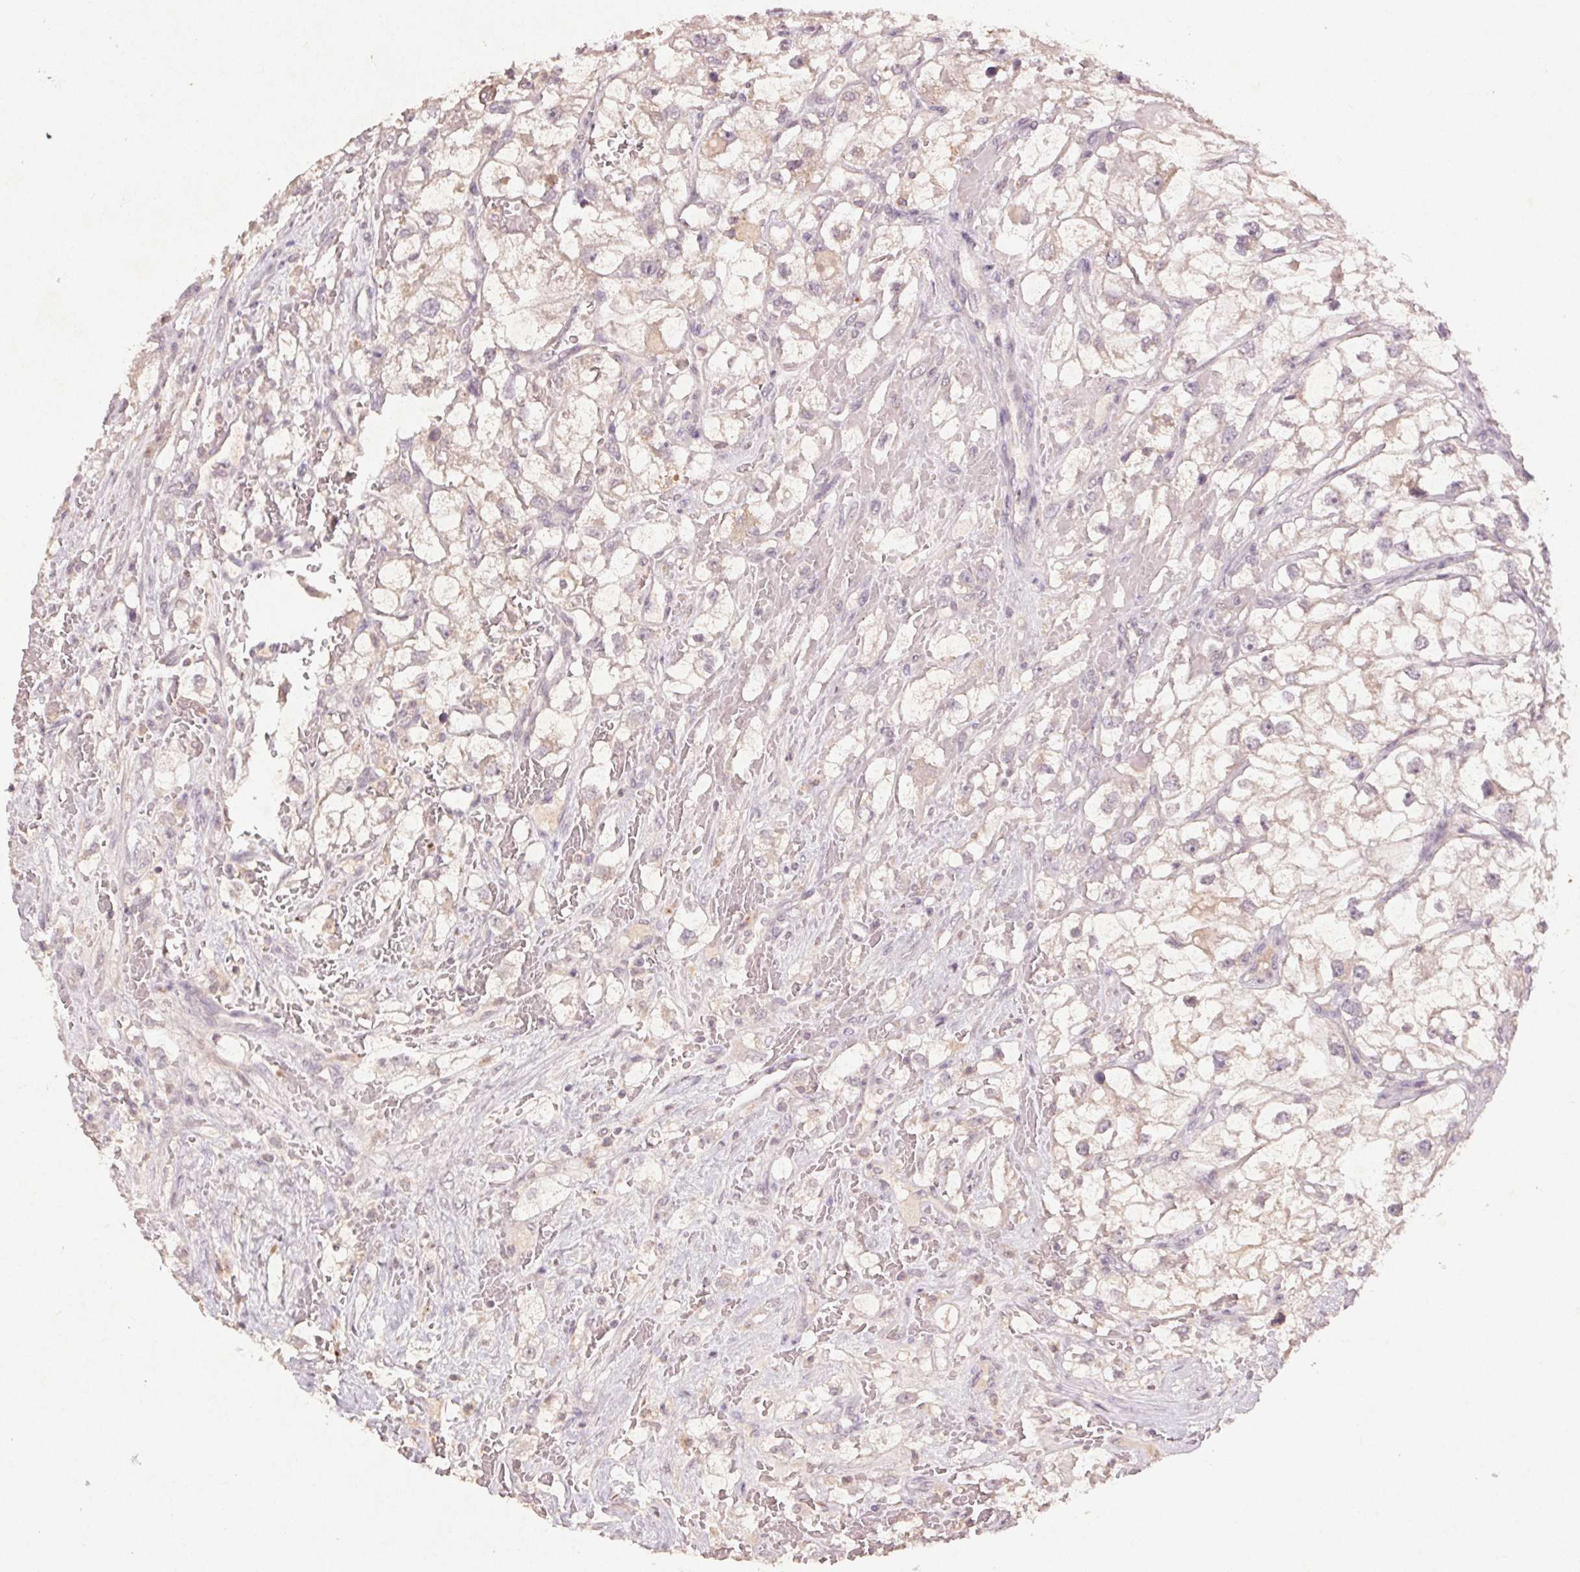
{"staining": {"intensity": "weak", "quantity": "<25%", "location": "cytoplasmic/membranous"}, "tissue": "renal cancer", "cell_type": "Tumor cells", "image_type": "cancer", "snomed": [{"axis": "morphology", "description": "Adenocarcinoma, NOS"}, {"axis": "topography", "description": "Kidney"}], "caption": "Immunohistochemical staining of human renal cancer (adenocarcinoma) exhibits no significant positivity in tumor cells. (DAB (3,3'-diaminobenzidine) IHC with hematoxylin counter stain).", "gene": "KLRC3", "patient": {"sex": "male", "age": 59}}